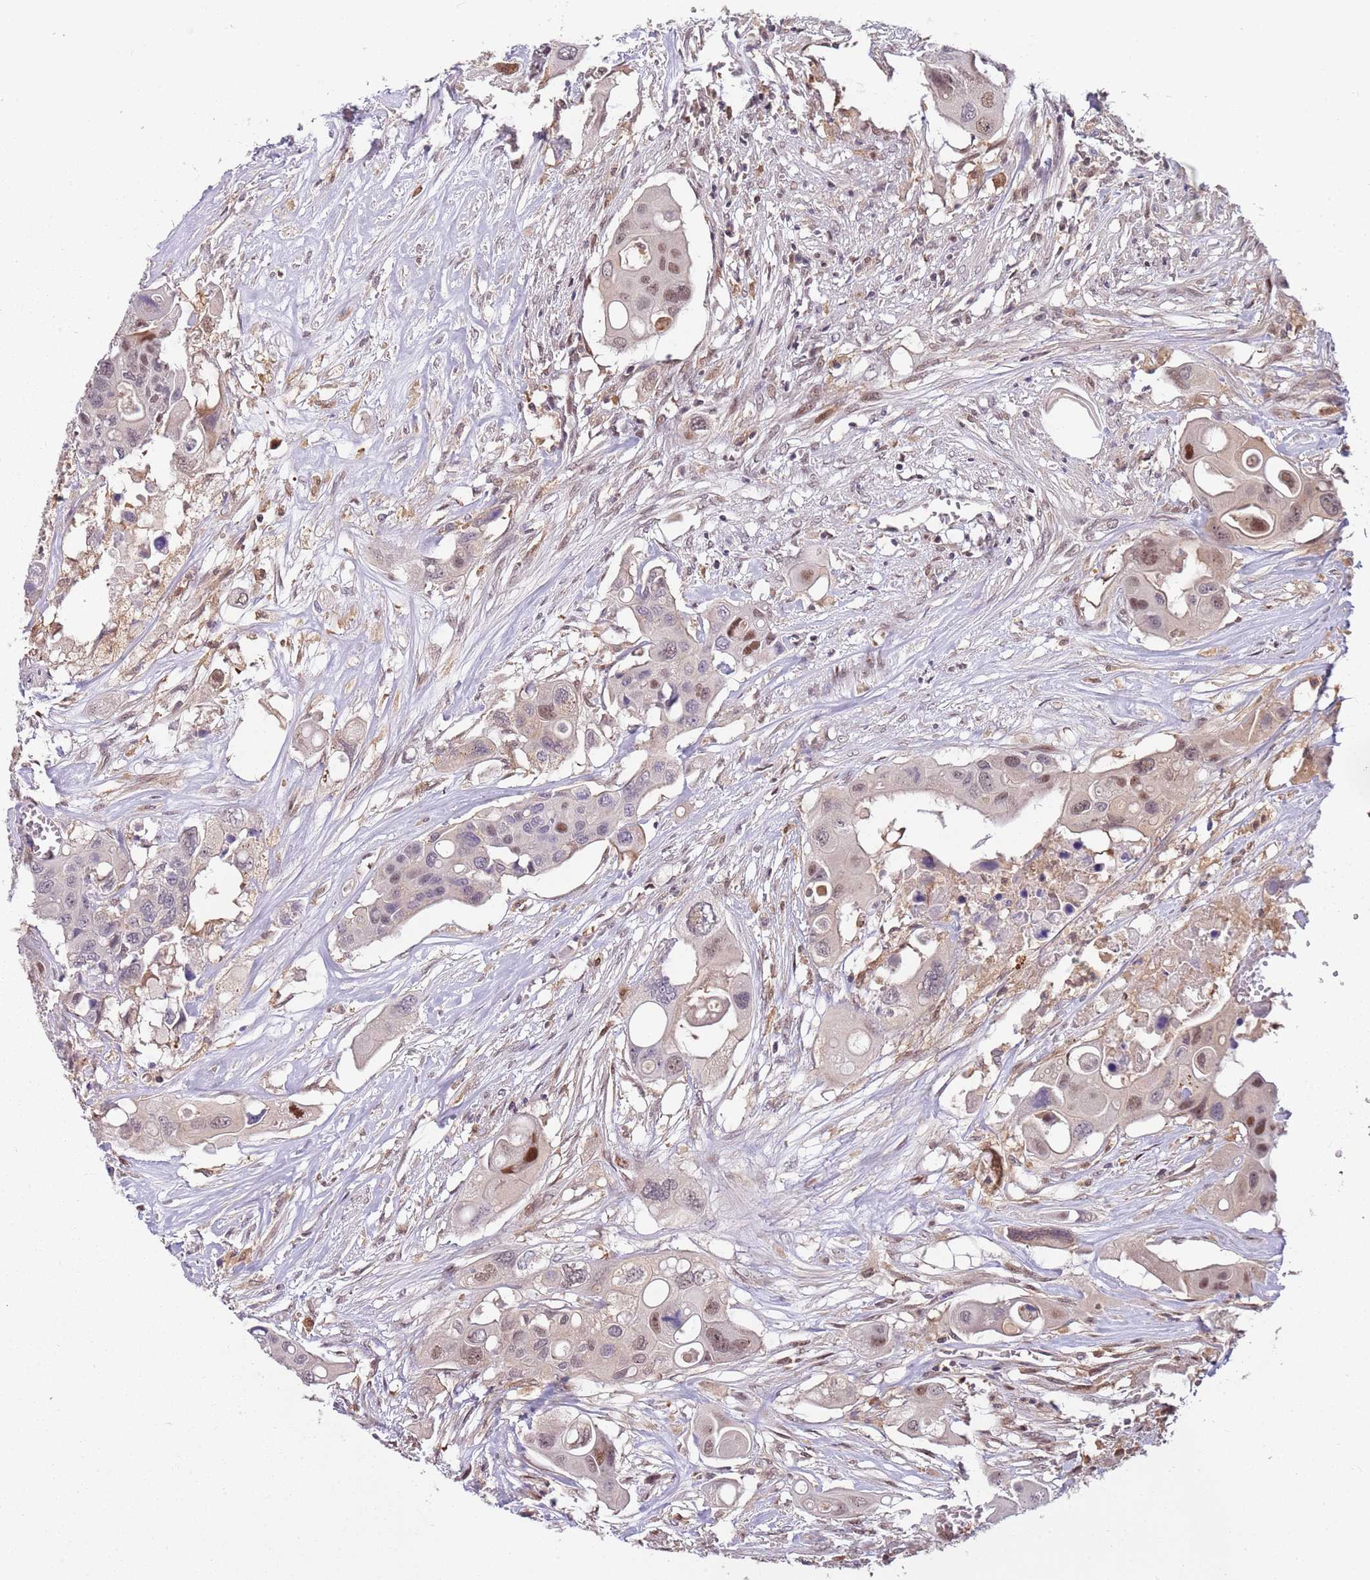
{"staining": {"intensity": "moderate", "quantity": "<25%", "location": "nuclear"}, "tissue": "colorectal cancer", "cell_type": "Tumor cells", "image_type": "cancer", "snomed": [{"axis": "morphology", "description": "Adenocarcinoma, NOS"}, {"axis": "topography", "description": "Colon"}], "caption": "High-power microscopy captured an immunohistochemistry image of colorectal adenocarcinoma, revealing moderate nuclear positivity in approximately <25% of tumor cells.", "gene": "GSTO2", "patient": {"sex": "male", "age": 77}}